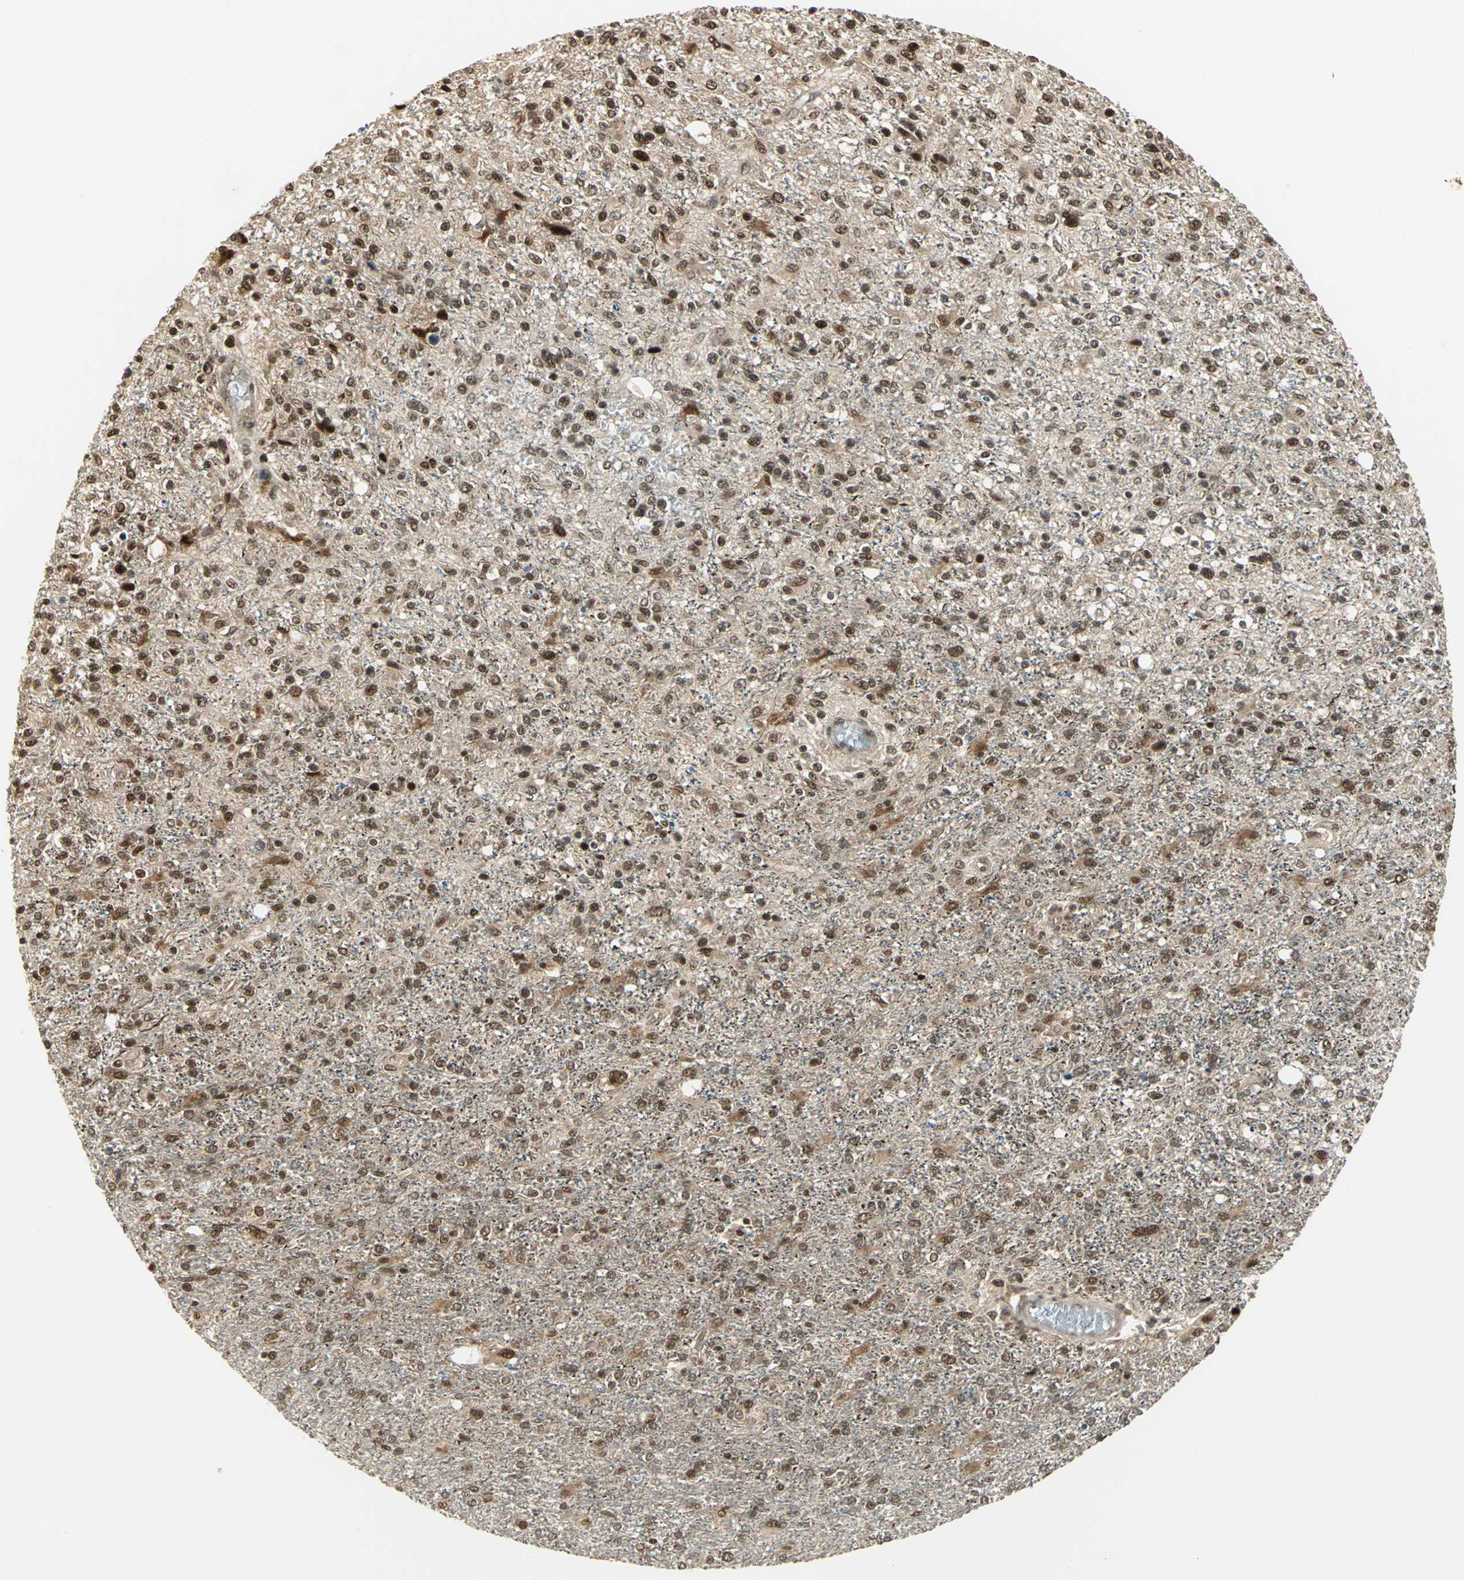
{"staining": {"intensity": "moderate", "quantity": ">75%", "location": "cytoplasmic/membranous,nuclear"}, "tissue": "glioma", "cell_type": "Tumor cells", "image_type": "cancer", "snomed": [{"axis": "morphology", "description": "Glioma, malignant, High grade"}, {"axis": "topography", "description": "Cerebral cortex"}], "caption": "This image demonstrates immunohistochemistry (IHC) staining of glioma, with medium moderate cytoplasmic/membranous and nuclear staining in about >75% of tumor cells.", "gene": "PSMC3", "patient": {"sex": "male", "age": 76}}